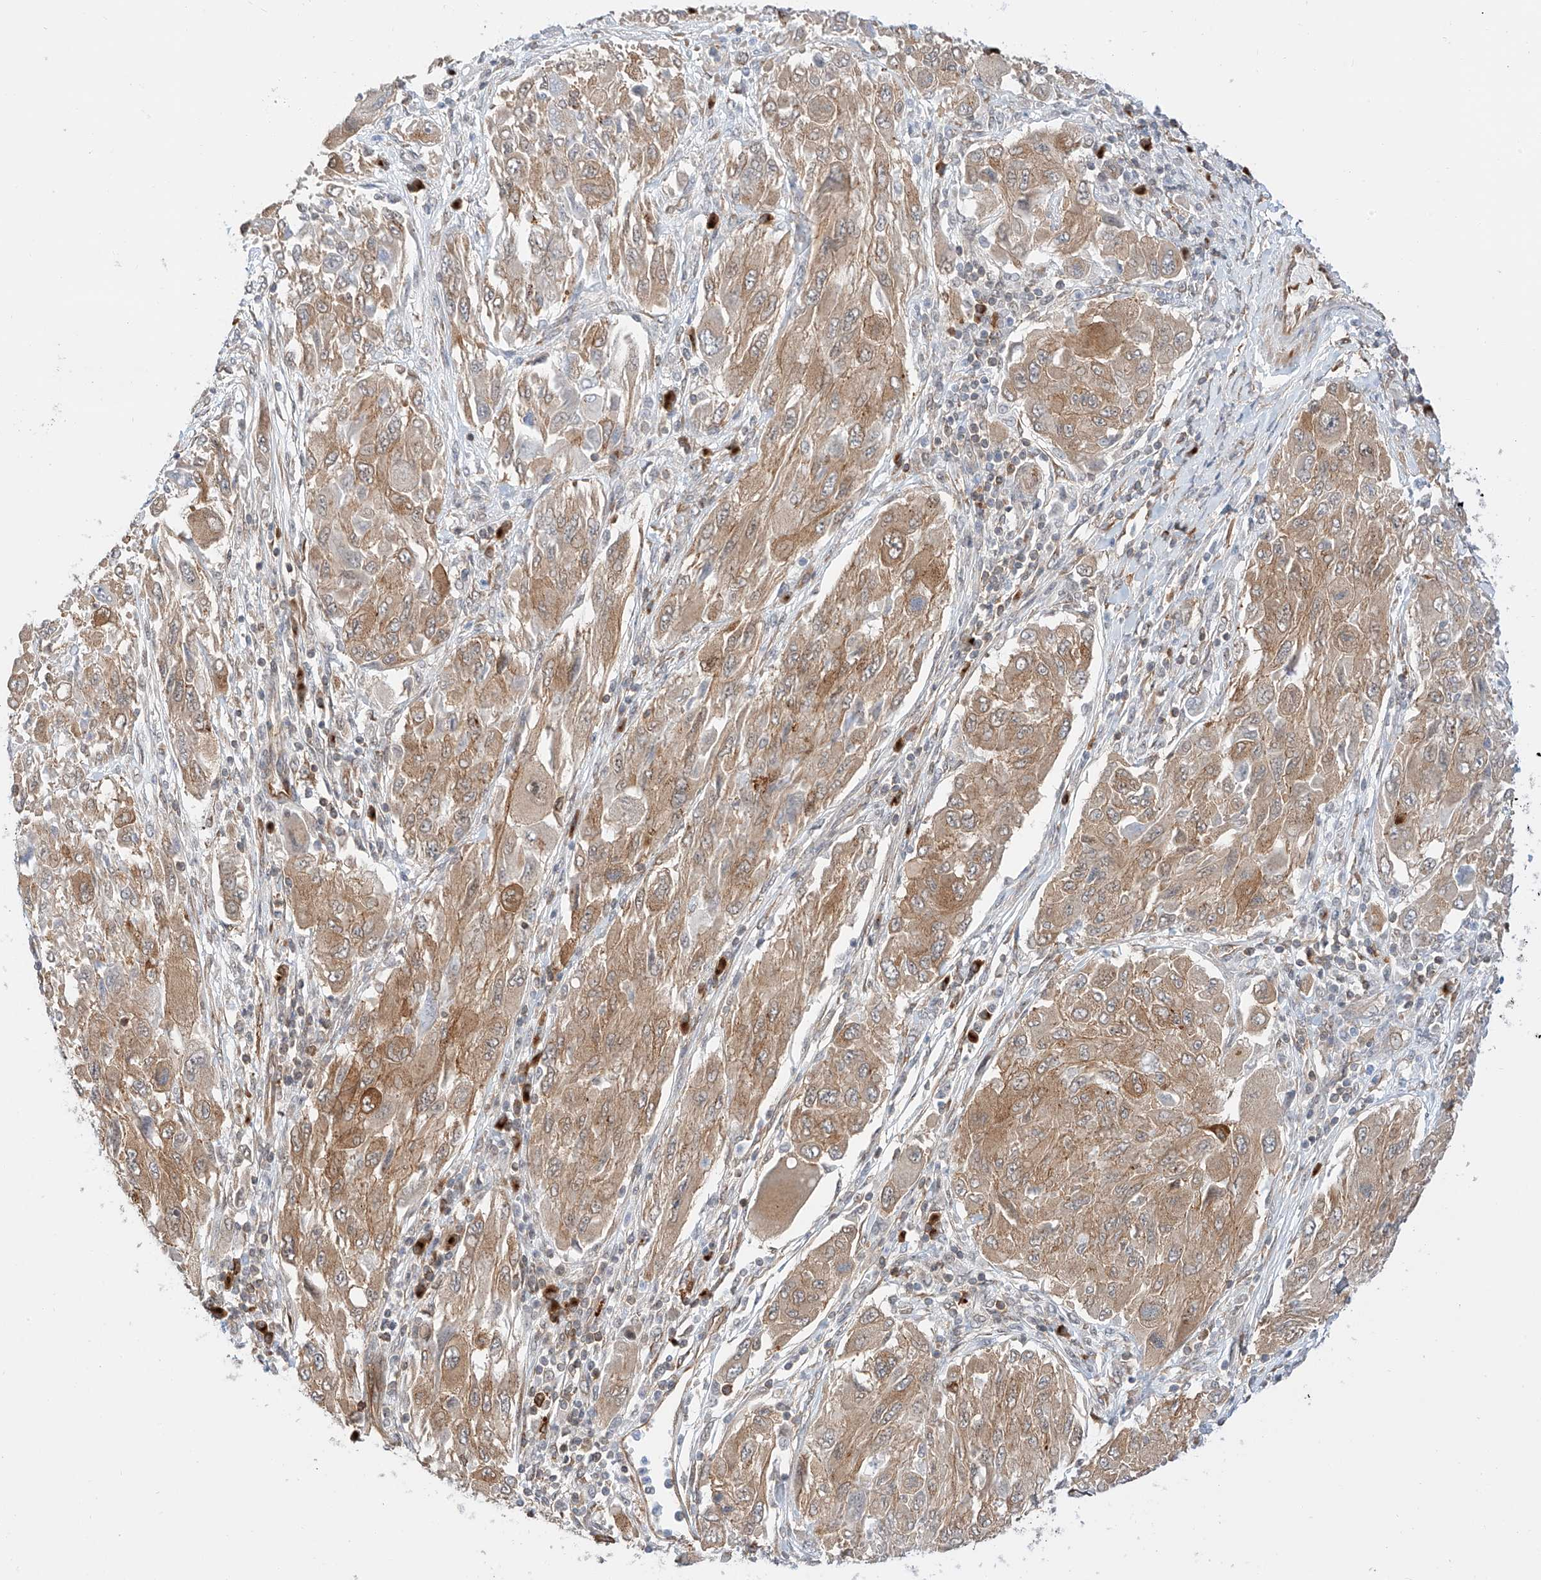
{"staining": {"intensity": "moderate", "quantity": ">75%", "location": "cytoplasmic/membranous"}, "tissue": "melanoma", "cell_type": "Tumor cells", "image_type": "cancer", "snomed": [{"axis": "morphology", "description": "Malignant melanoma, NOS"}, {"axis": "topography", "description": "Skin"}], "caption": "Immunohistochemistry (IHC) (DAB) staining of human malignant melanoma shows moderate cytoplasmic/membranous protein positivity in about >75% of tumor cells. The staining was performed using DAB to visualize the protein expression in brown, while the nuclei were stained in blue with hematoxylin (Magnification: 20x).", "gene": "CARMIL1", "patient": {"sex": "female", "age": 91}}